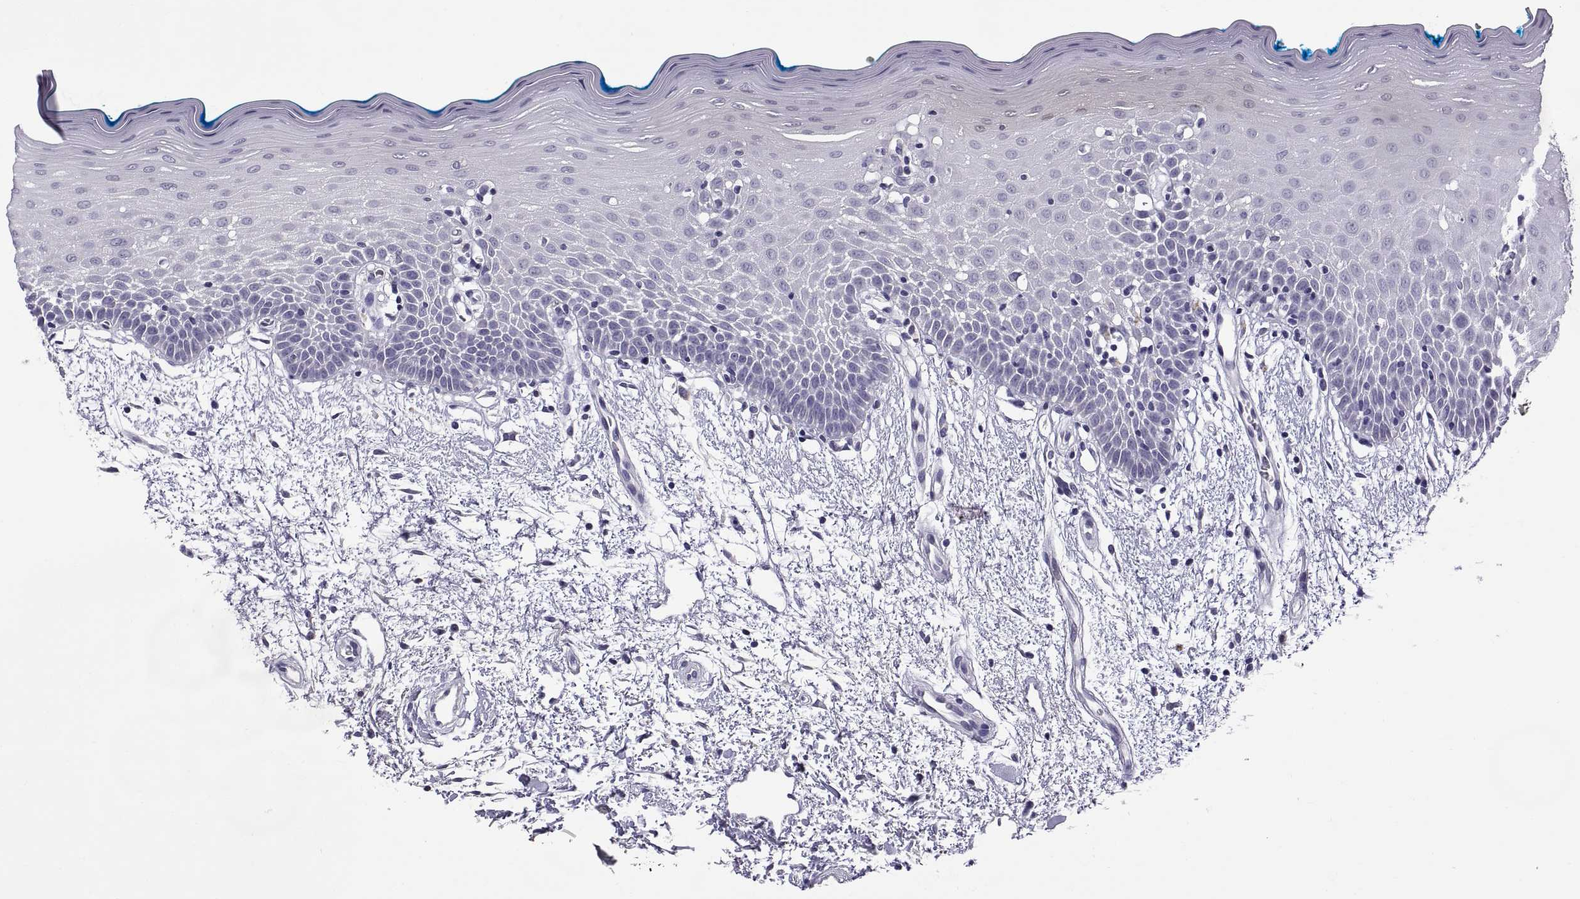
{"staining": {"intensity": "negative", "quantity": "none", "location": "none"}, "tissue": "oral mucosa", "cell_type": "Squamous epithelial cells", "image_type": "normal", "snomed": [{"axis": "morphology", "description": "Normal tissue, NOS"}, {"axis": "morphology", "description": "Squamous cell carcinoma, NOS"}, {"axis": "topography", "description": "Oral tissue"}, {"axis": "topography", "description": "Head-Neck"}], "caption": "DAB (3,3'-diaminobenzidine) immunohistochemical staining of normal human oral mucosa displays no significant positivity in squamous epithelial cells. Nuclei are stained in blue.", "gene": "MAGEB18", "patient": {"sex": "female", "age": 75}}